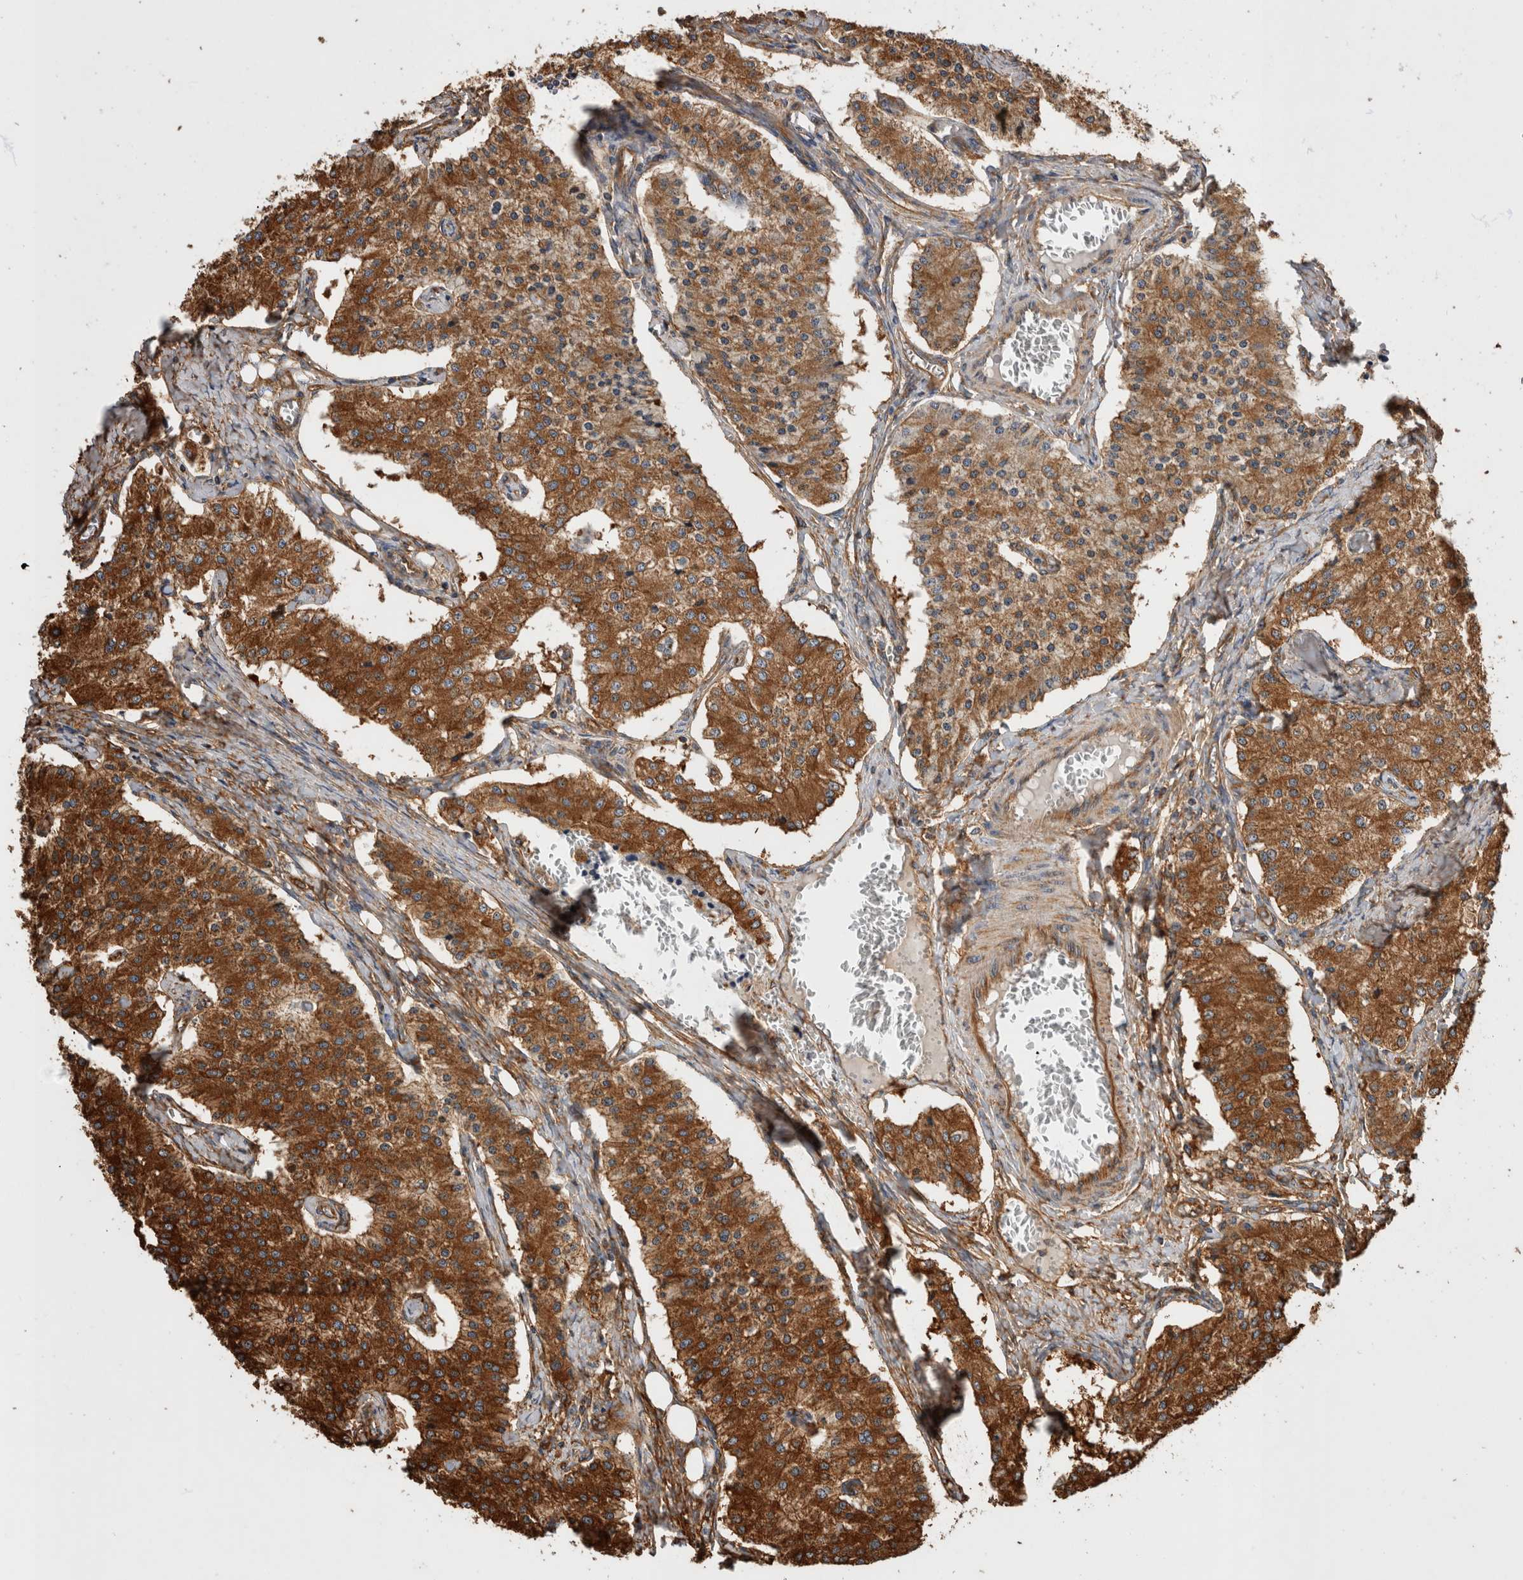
{"staining": {"intensity": "strong", "quantity": ">75%", "location": "cytoplasmic/membranous"}, "tissue": "carcinoid", "cell_type": "Tumor cells", "image_type": "cancer", "snomed": [{"axis": "morphology", "description": "Carcinoid, malignant, NOS"}, {"axis": "topography", "description": "Colon"}], "caption": "The photomicrograph reveals a brown stain indicating the presence of a protein in the cytoplasmic/membranous of tumor cells in carcinoid.", "gene": "ZNF397", "patient": {"sex": "female", "age": 52}}